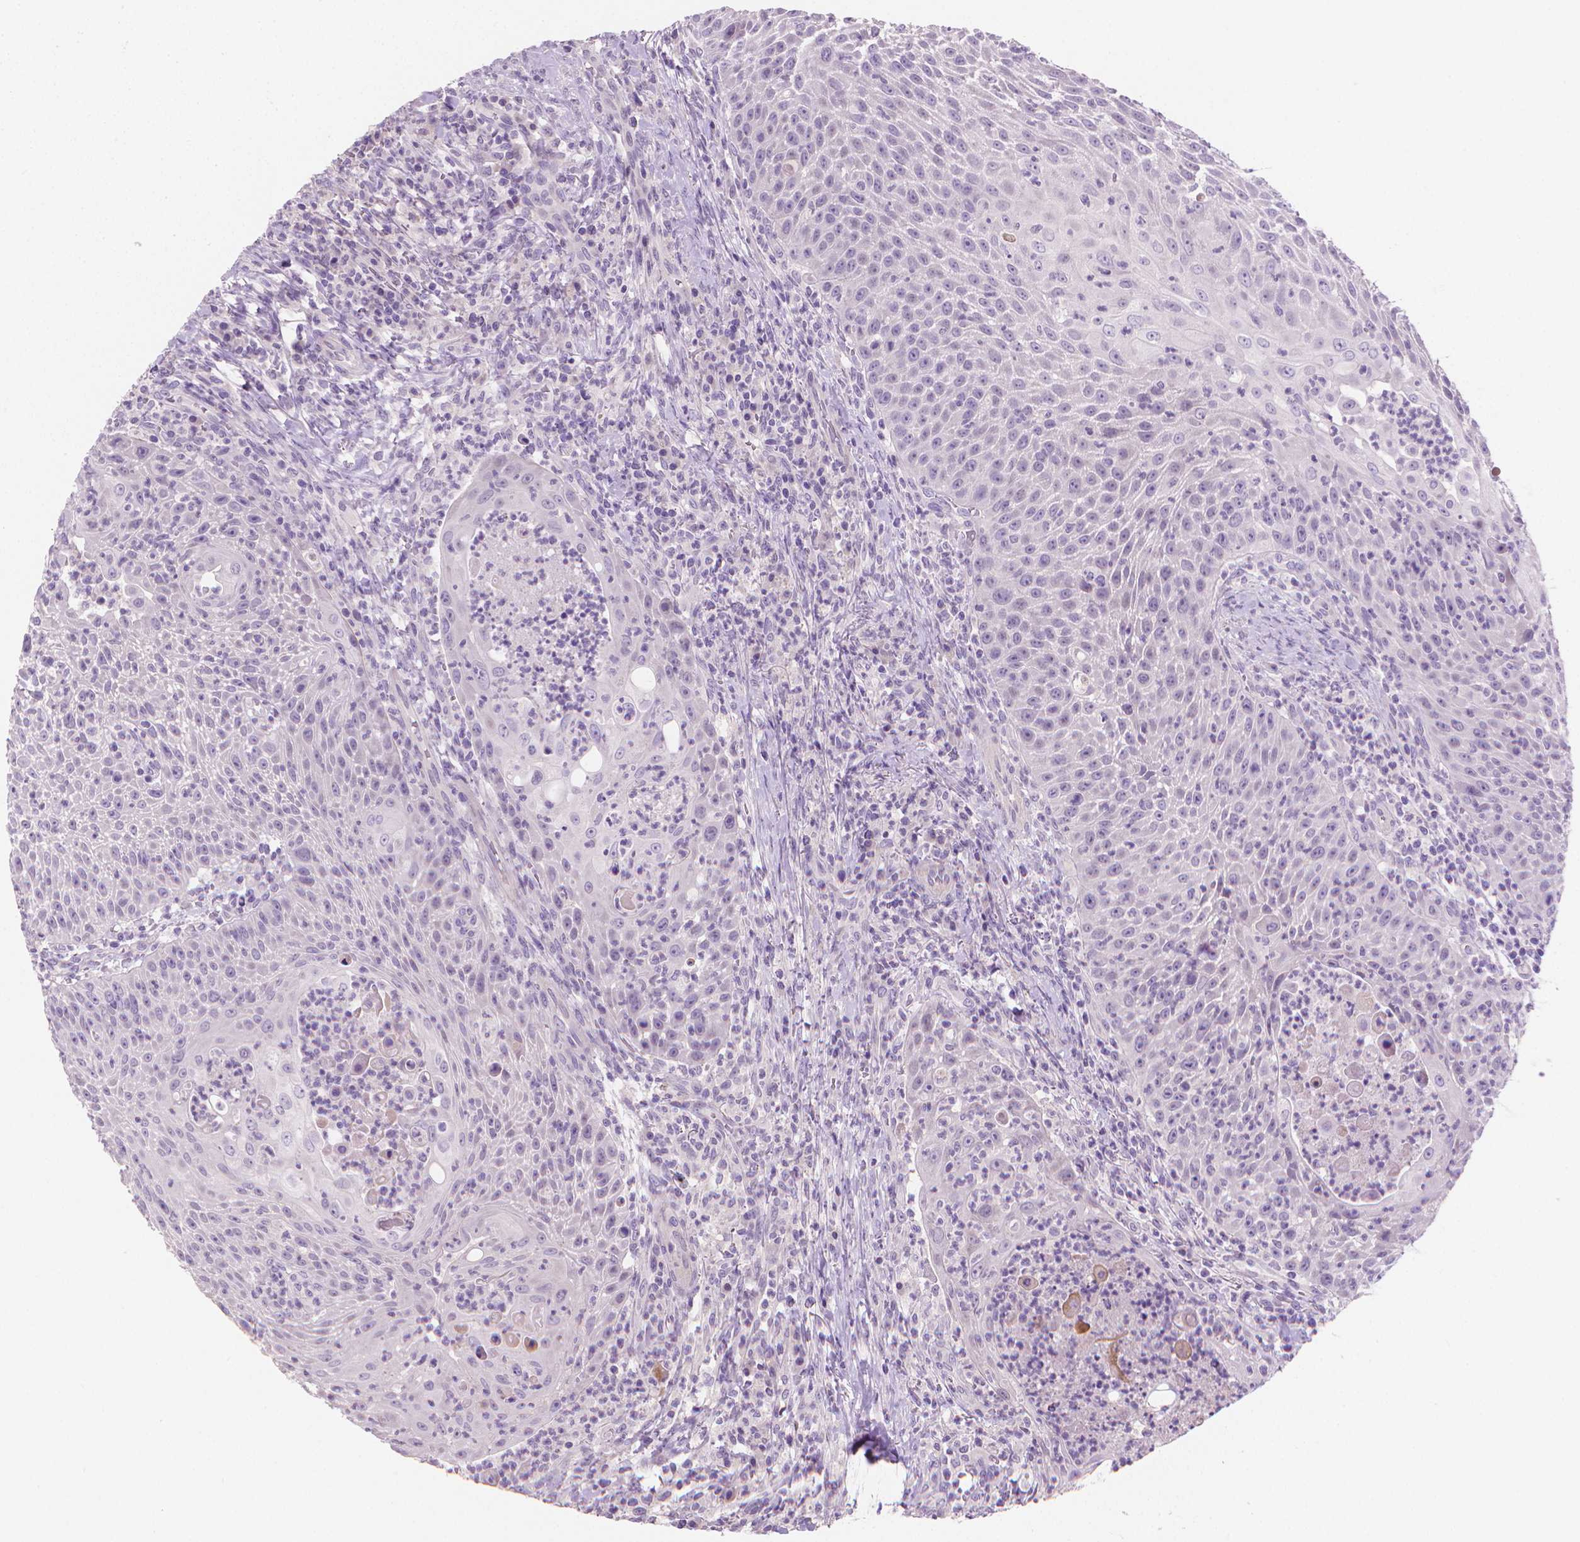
{"staining": {"intensity": "negative", "quantity": "none", "location": "none"}, "tissue": "head and neck cancer", "cell_type": "Tumor cells", "image_type": "cancer", "snomed": [{"axis": "morphology", "description": "Squamous cell carcinoma, NOS"}, {"axis": "topography", "description": "Head-Neck"}], "caption": "High power microscopy photomicrograph of an immunohistochemistry image of head and neck cancer (squamous cell carcinoma), revealing no significant staining in tumor cells.", "gene": "CLXN", "patient": {"sex": "male", "age": 69}}